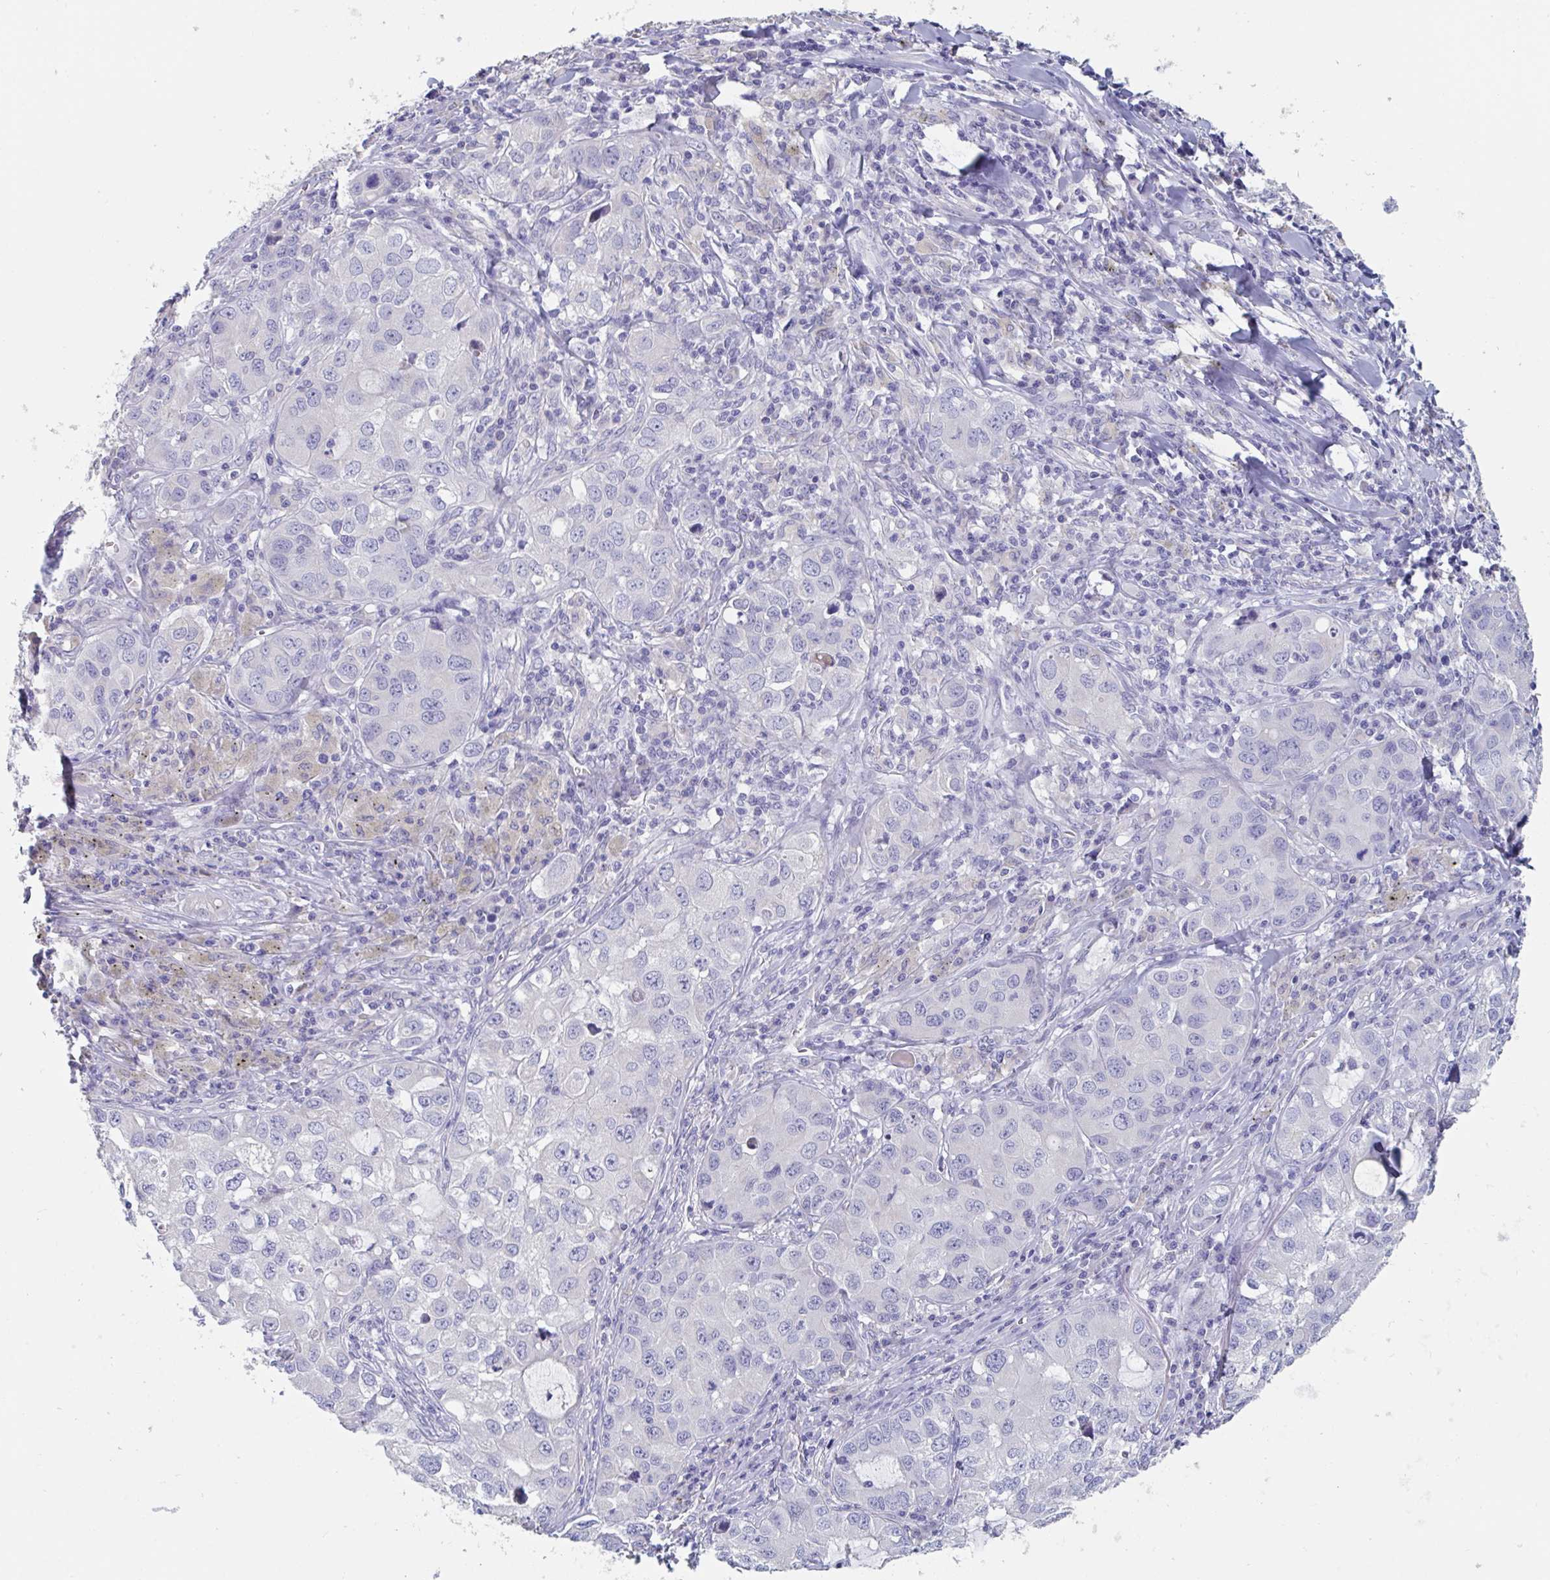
{"staining": {"intensity": "negative", "quantity": "none", "location": "none"}, "tissue": "lung cancer", "cell_type": "Tumor cells", "image_type": "cancer", "snomed": [{"axis": "morphology", "description": "Normal morphology"}, {"axis": "morphology", "description": "Adenocarcinoma, NOS"}, {"axis": "topography", "description": "Lymph node"}, {"axis": "topography", "description": "Lung"}], "caption": "A high-resolution histopathology image shows immunohistochemistry (IHC) staining of lung cancer (adenocarcinoma), which exhibits no significant positivity in tumor cells.", "gene": "ABHD16A", "patient": {"sex": "female", "age": 51}}